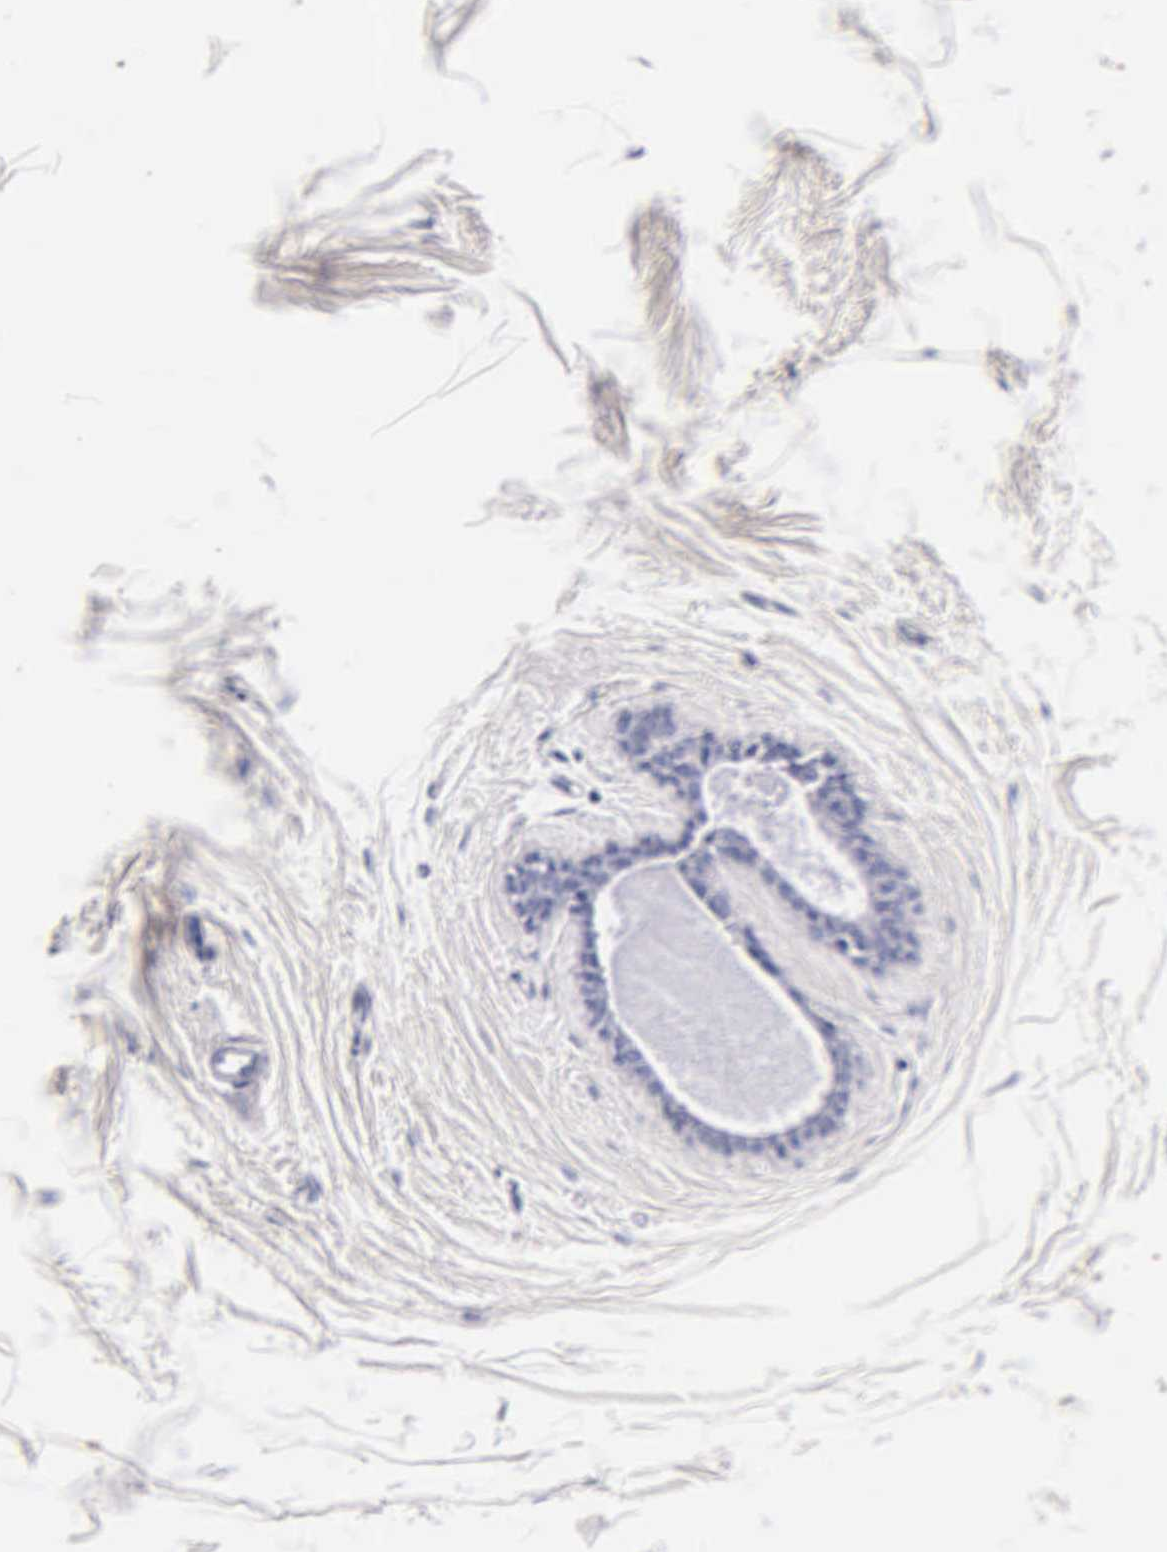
{"staining": {"intensity": "negative", "quantity": "none", "location": "none"}, "tissue": "adipose tissue", "cell_type": "Adipocytes", "image_type": "normal", "snomed": [{"axis": "morphology", "description": "Normal tissue, NOS"}, {"axis": "topography", "description": "Breast"}], "caption": "Adipose tissue stained for a protein using immunohistochemistry displays no staining adipocytes.", "gene": "MB", "patient": {"sex": "female", "age": 45}}